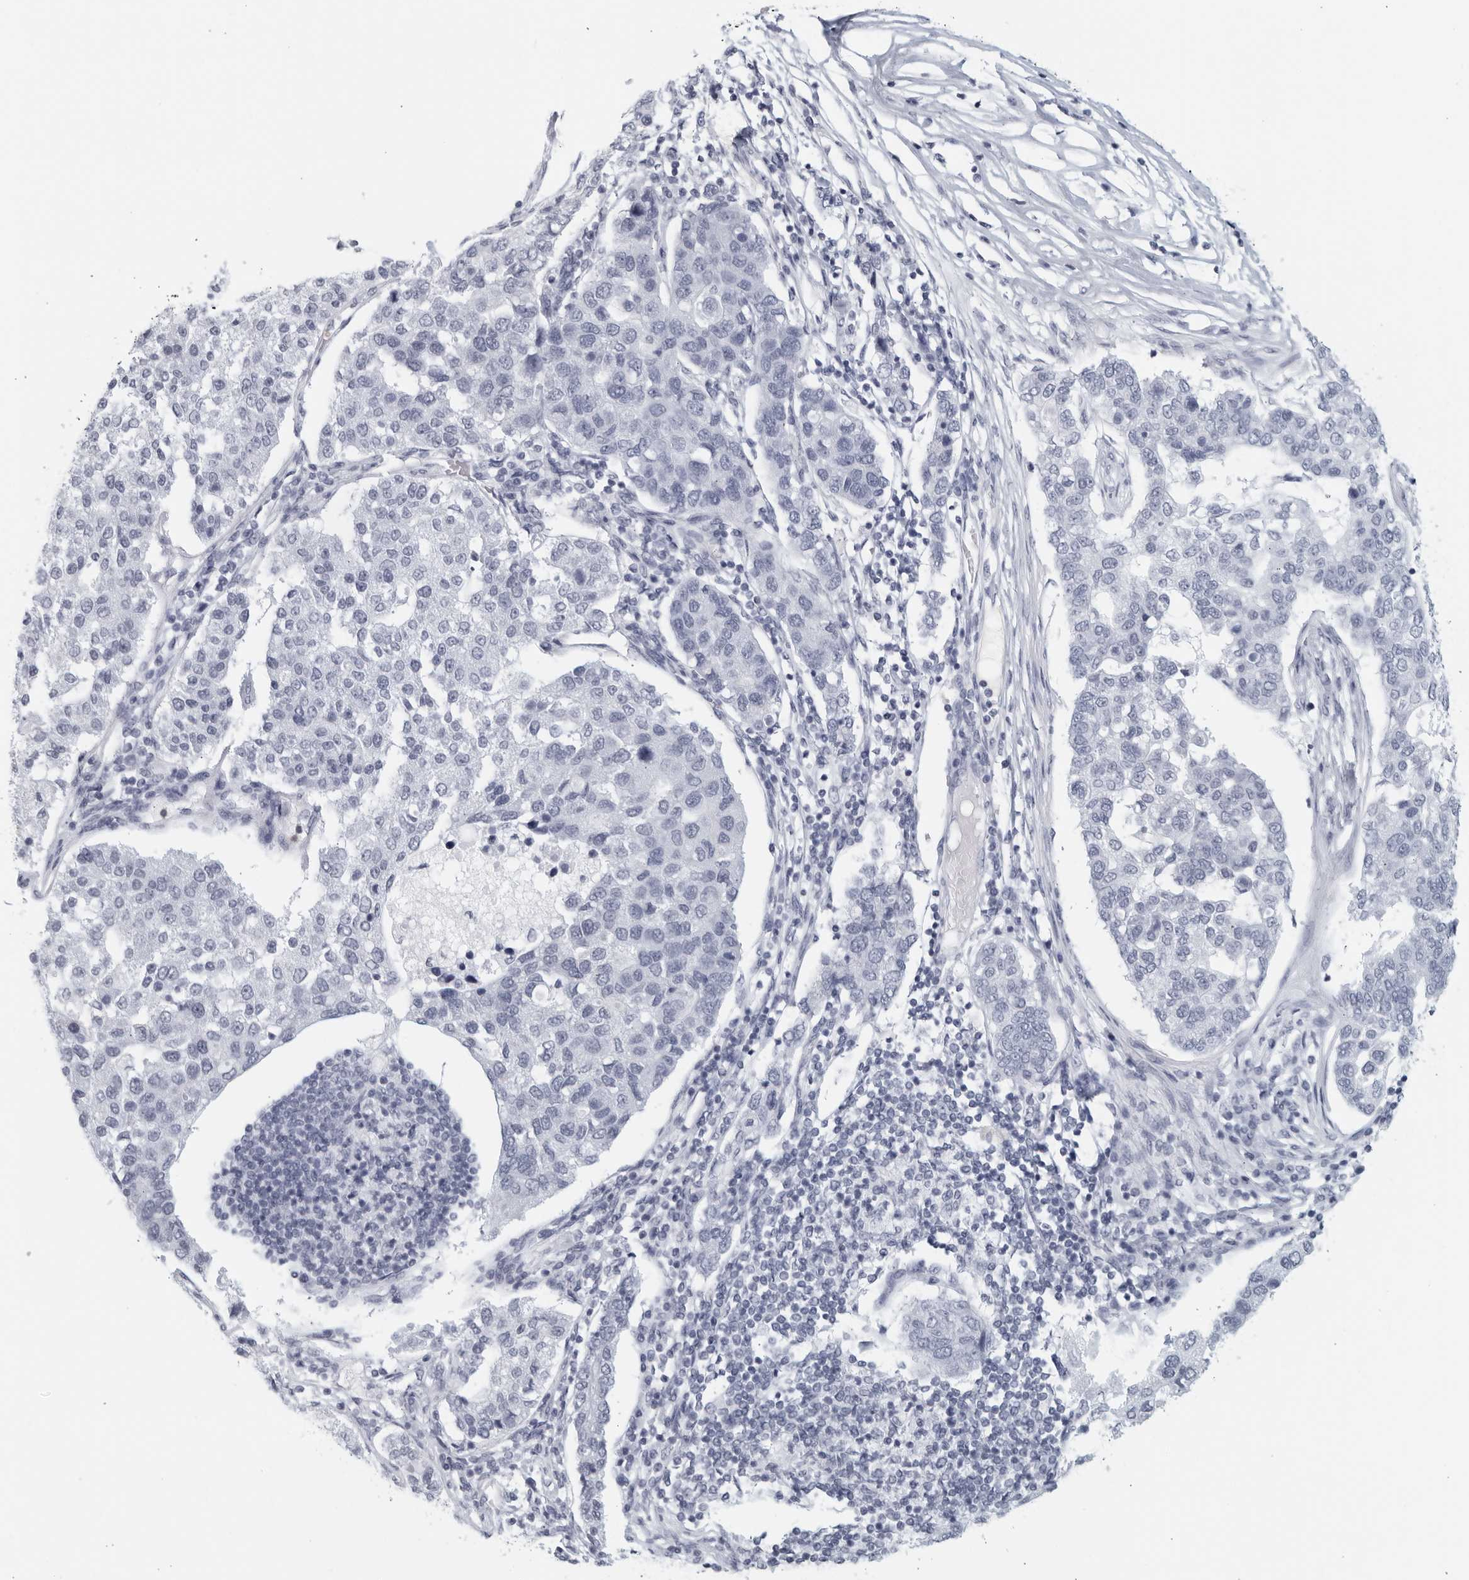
{"staining": {"intensity": "negative", "quantity": "none", "location": "none"}, "tissue": "pancreatic cancer", "cell_type": "Tumor cells", "image_type": "cancer", "snomed": [{"axis": "morphology", "description": "Adenocarcinoma, NOS"}, {"axis": "topography", "description": "Pancreas"}], "caption": "An immunohistochemistry micrograph of pancreatic adenocarcinoma is shown. There is no staining in tumor cells of pancreatic adenocarcinoma.", "gene": "KLK7", "patient": {"sex": "female", "age": 61}}